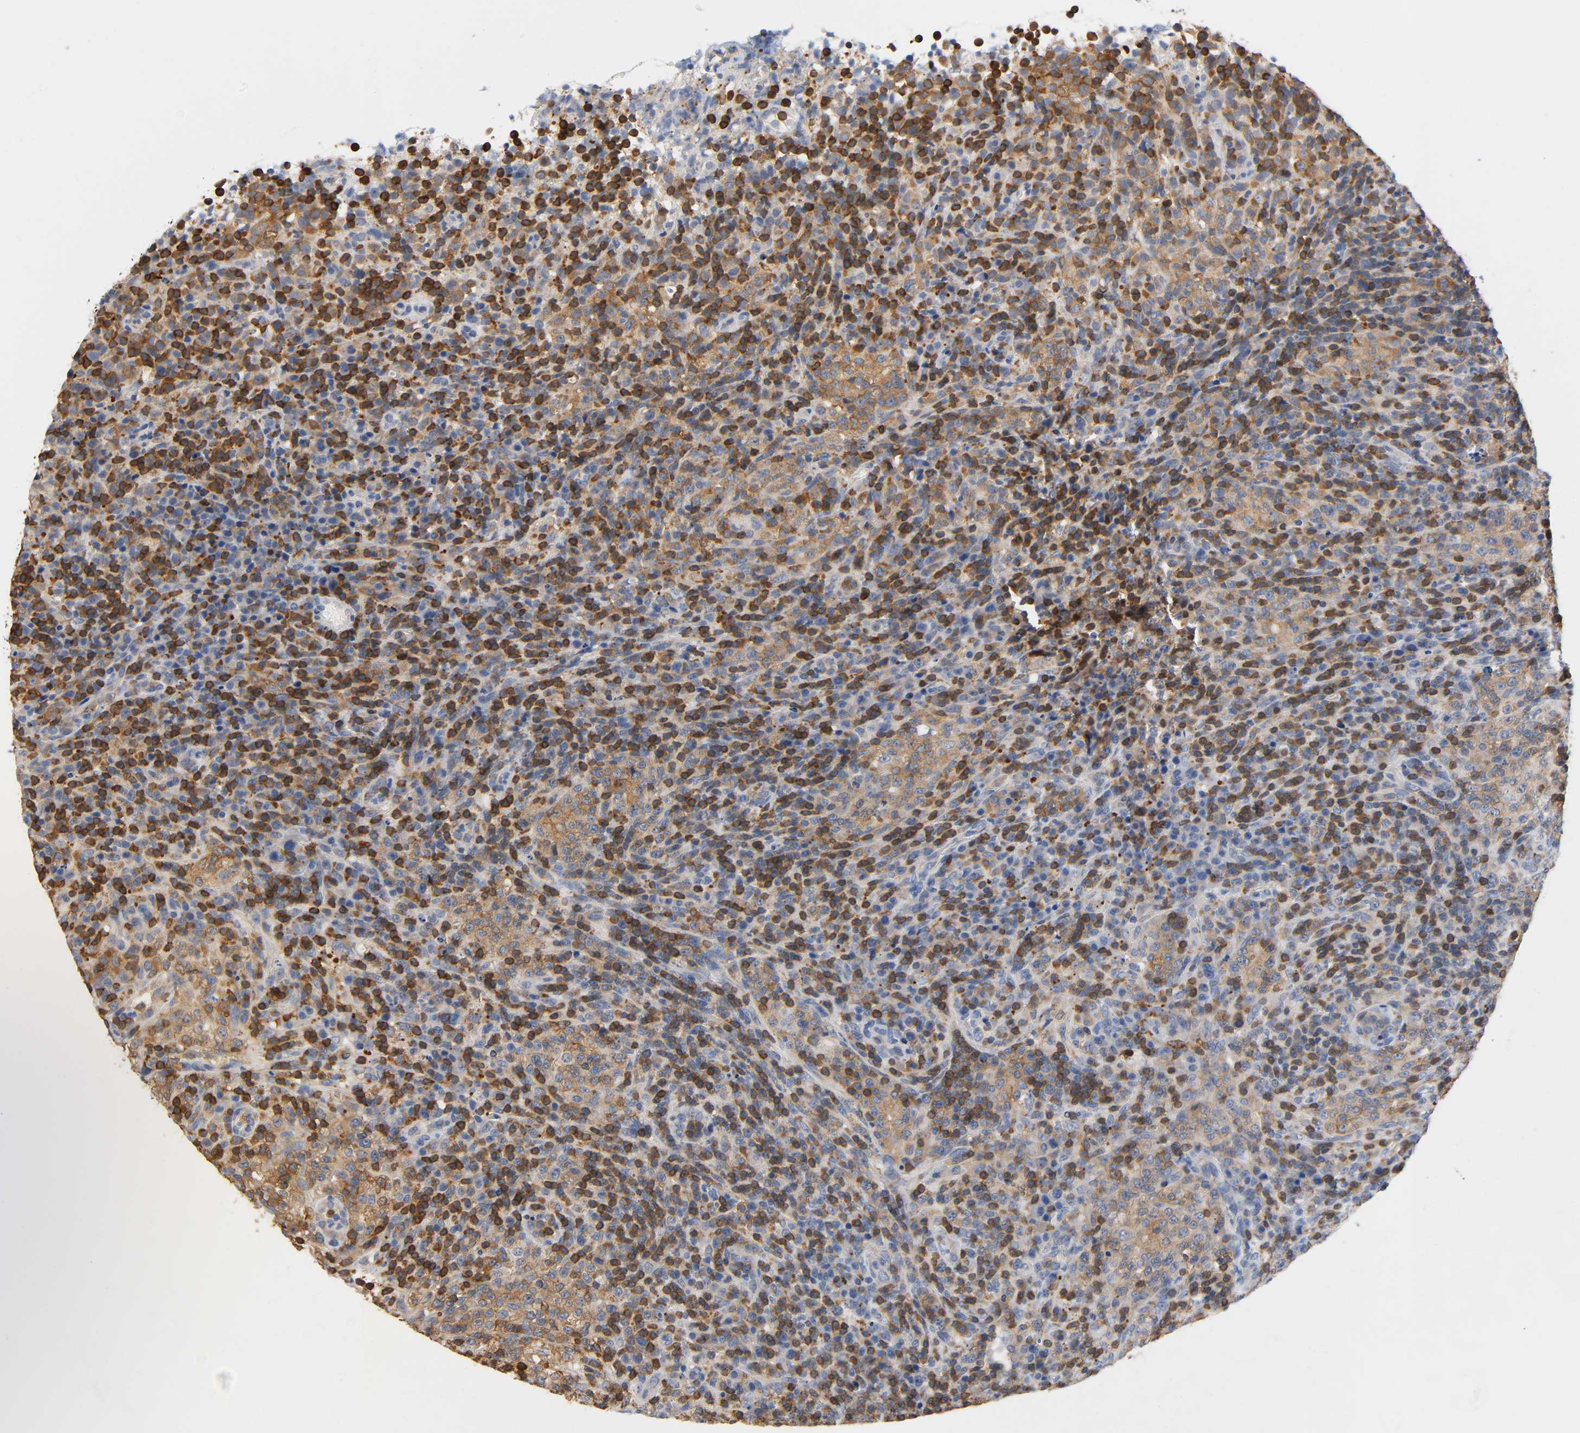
{"staining": {"intensity": "weak", "quantity": ">75%", "location": "cytoplasmic/membranous"}, "tissue": "lymphoma", "cell_type": "Tumor cells", "image_type": "cancer", "snomed": [{"axis": "morphology", "description": "Malignant lymphoma, non-Hodgkin's type, High grade"}, {"axis": "topography", "description": "Lymph node"}], "caption": "Tumor cells exhibit low levels of weak cytoplasmic/membranous staining in about >75% of cells in lymphoma.", "gene": "UCKL1", "patient": {"sex": "female", "age": 76}}